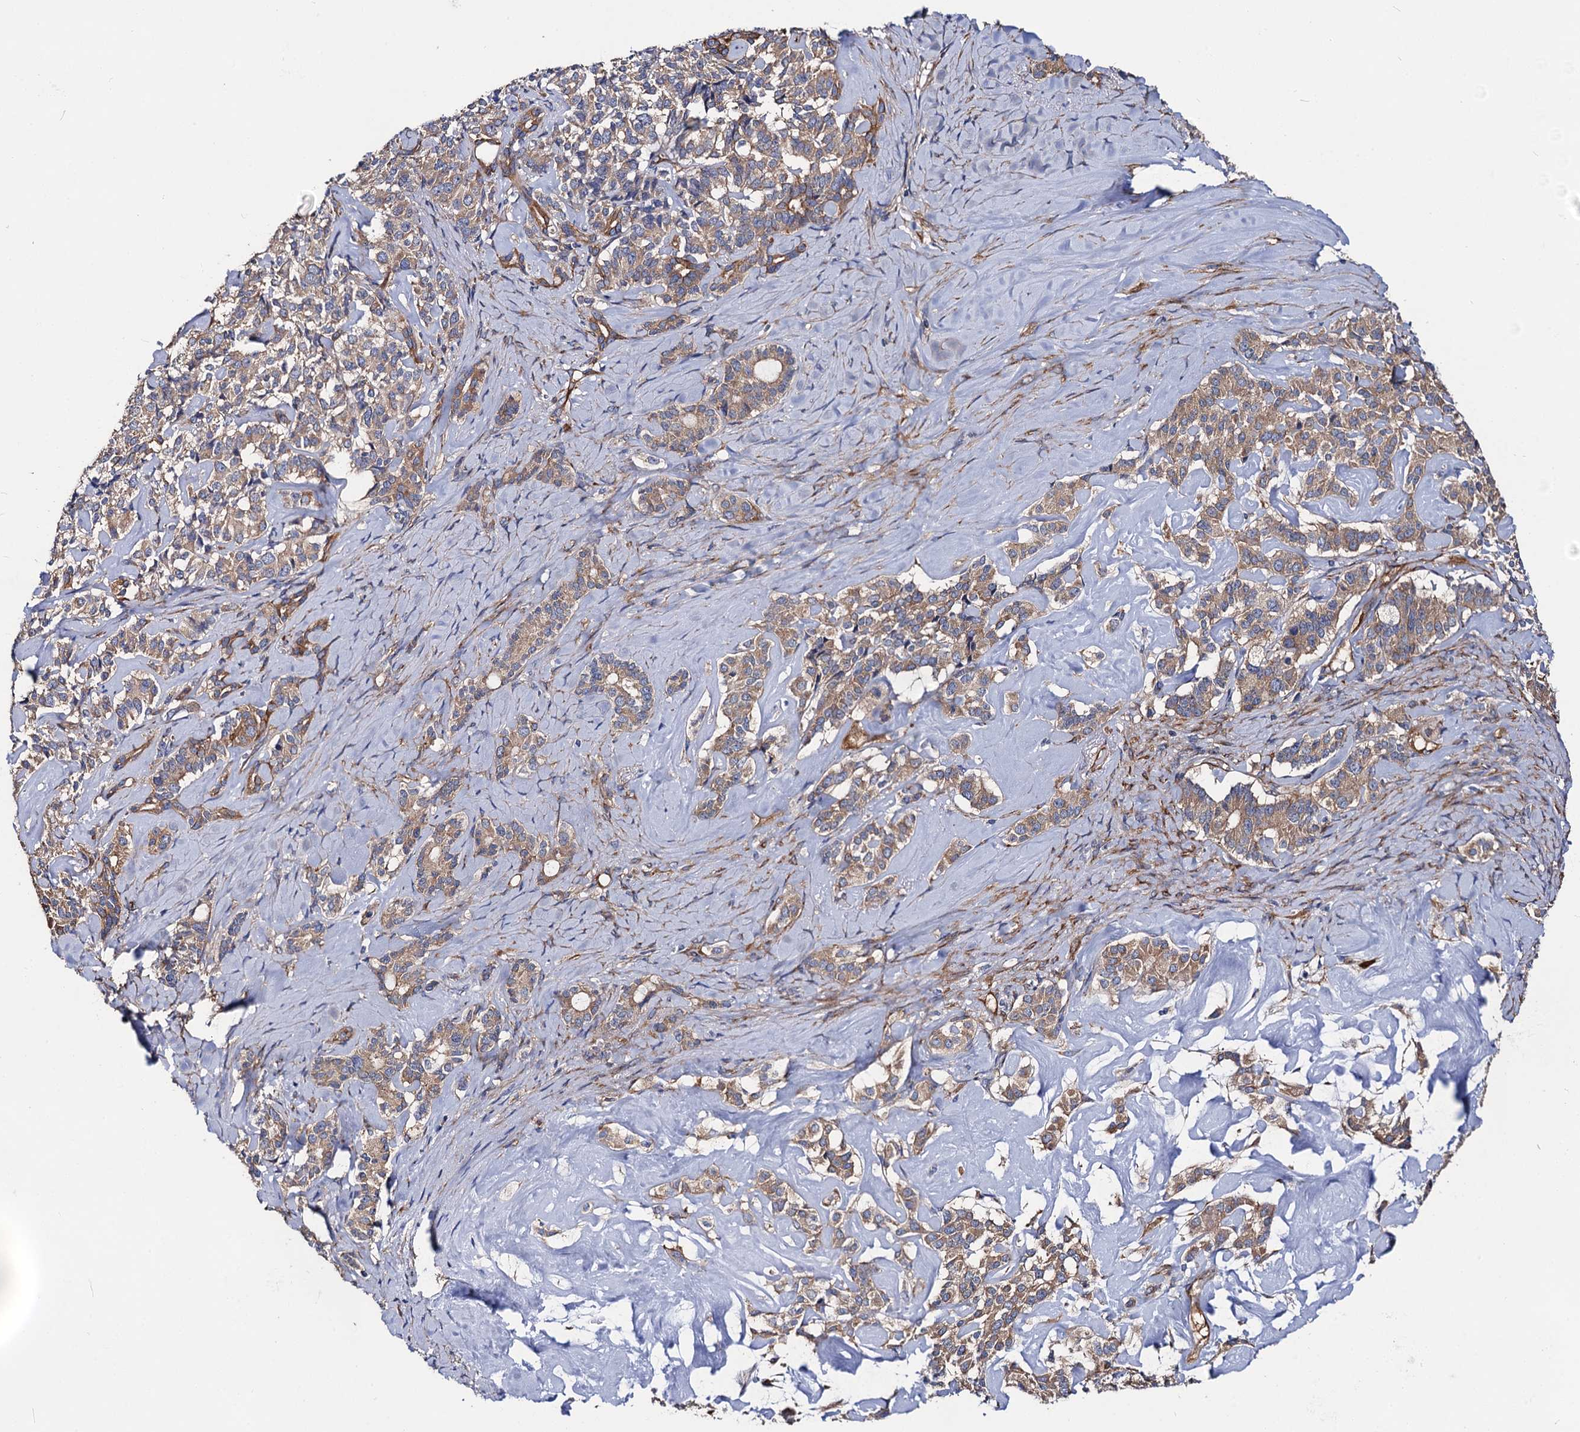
{"staining": {"intensity": "moderate", "quantity": "25%-75%", "location": "cytoplasmic/membranous"}, "tissue": "pancreatic cancer", "cell_type": "Tumor cells", "image_type": "cancer", "snomed": [{"axis": "morphology", "description": "Adenocarcinoma, NOS"}, {"axis": "topography", "description": "Pancreas"}], "caption": "Pancreatic cancer (adenocarcinoma) was stained to show a protein in brown. There is medium levels of moderate cytoplasmic/membranous staining in about 25%-75% of tumor cells.", "gene": "DYDC1", "patient": {"sex": "female", "age": 74}}